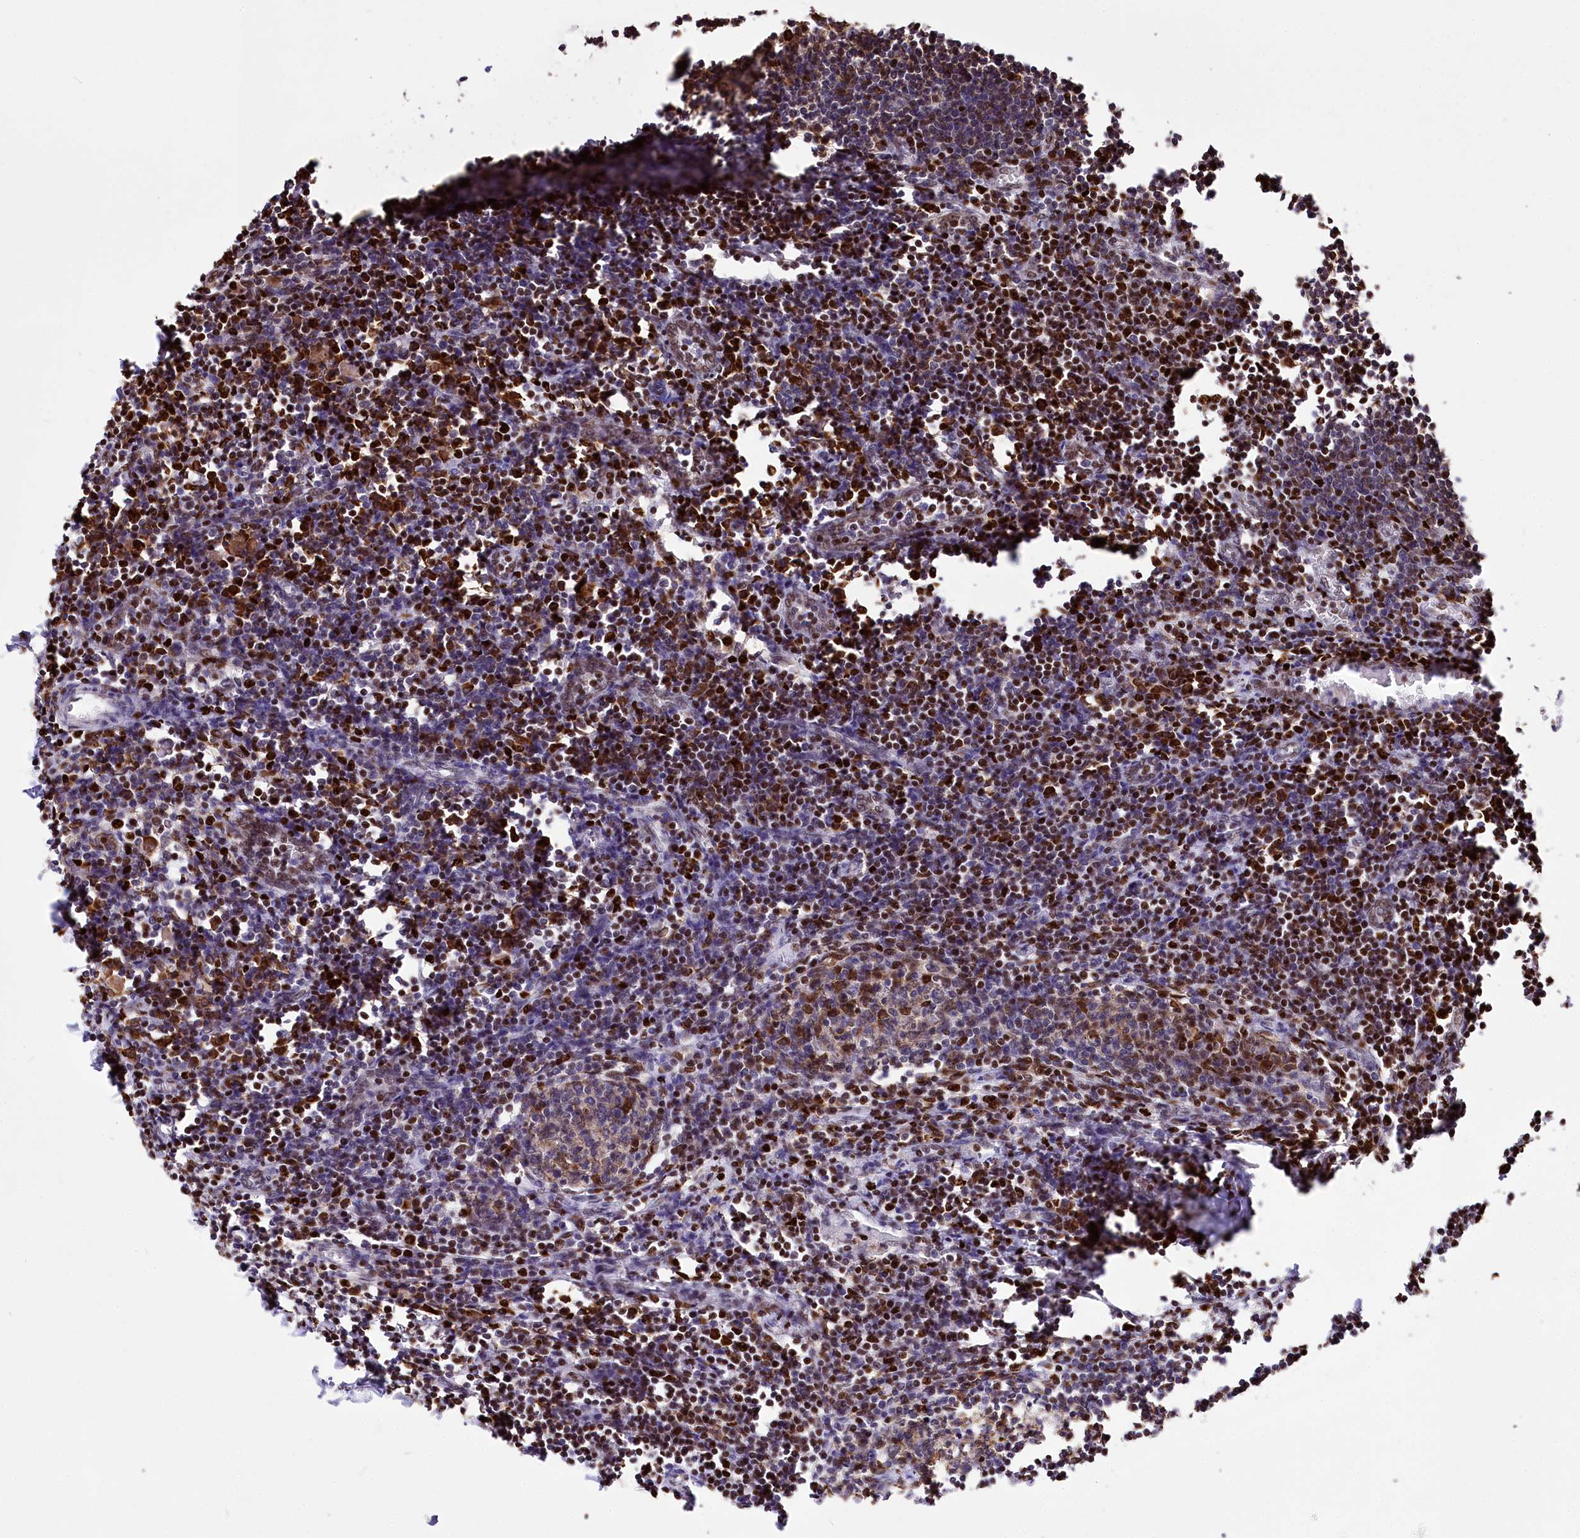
{"staining": {"intensity": "strong", "quantity": "<25%", "location": "nuclear"}, "tissue": "lymph node", "cell_type": "Germinal center cells", "image_type": "normal", "snomed": [{"axis": "morphology", "description": "Normal tissue, NOS"}, {"axis": "morphology", "description": "Malignant melanoma, Metastatic site"}, {"axis": "topography", "description": "Lymph node"}], "caption": "Human lymph node stained with a brown dye shows strong nuclear positive staining in approximately <25% of germinal center cells.", "gene": "FIGN", "patient": {"sex": "male", "age": 41}}